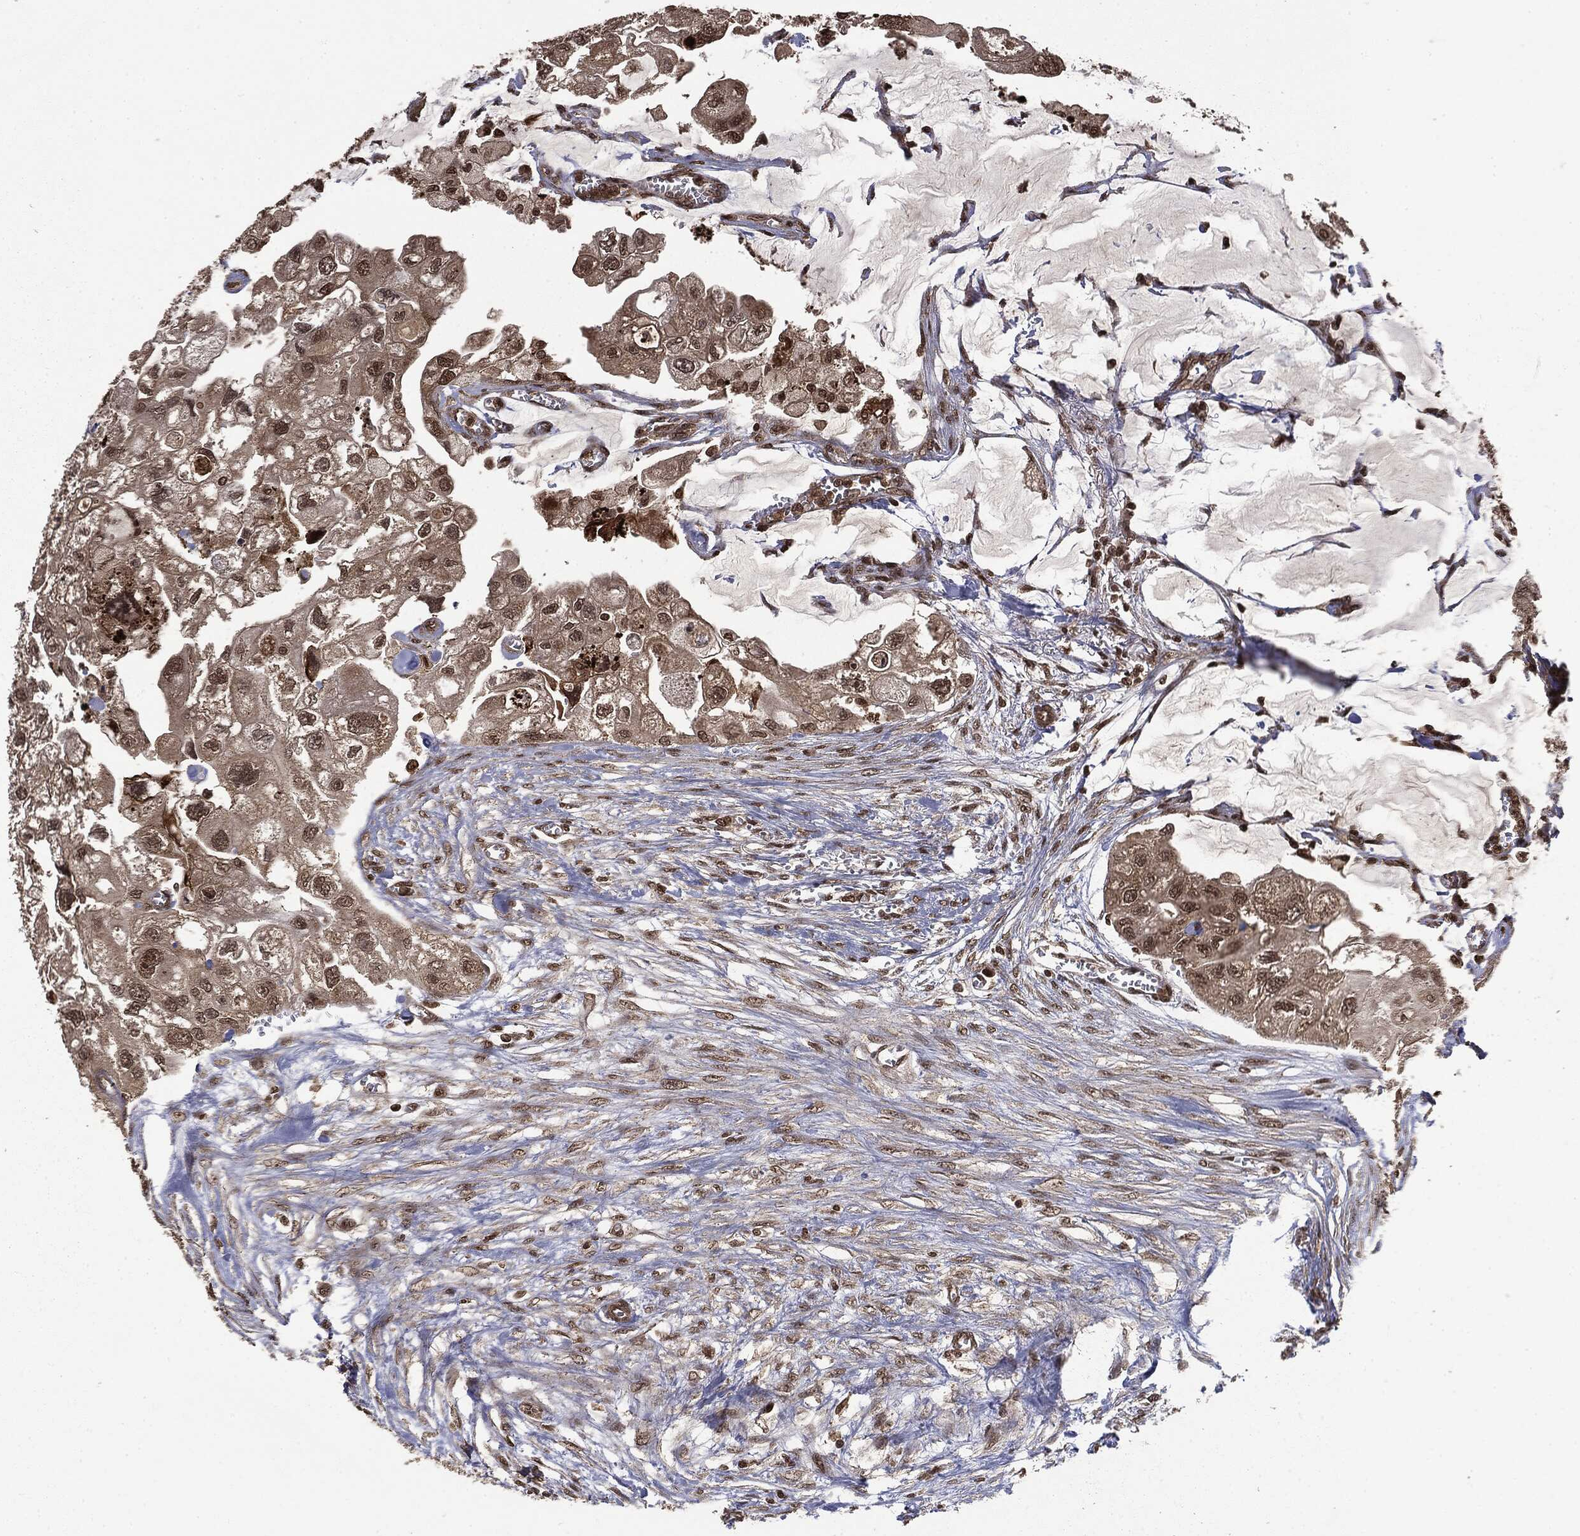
{"staining": {"intensity": "moderate", "quantity": "25%-75%", "location": "nuclear"}, "tissue": "urothelial cancer", "cell_type": "Tumor cells", "image_type": "cancer", "snomed": [{"axis": "morphology", "description": "Urothelial carcinoma, High grade"}, {"axis": "topography", "description": "Urinary bladder"}], "caption": "The micrograph shows immunohistochemical staining of high-grade urothelial carcinoma. There is moderate nuclear positivity is present in approximately 25%-75% of tumor cells.", "gene": "CTDP1", "patient": {"sex": "male", "age": 59}}